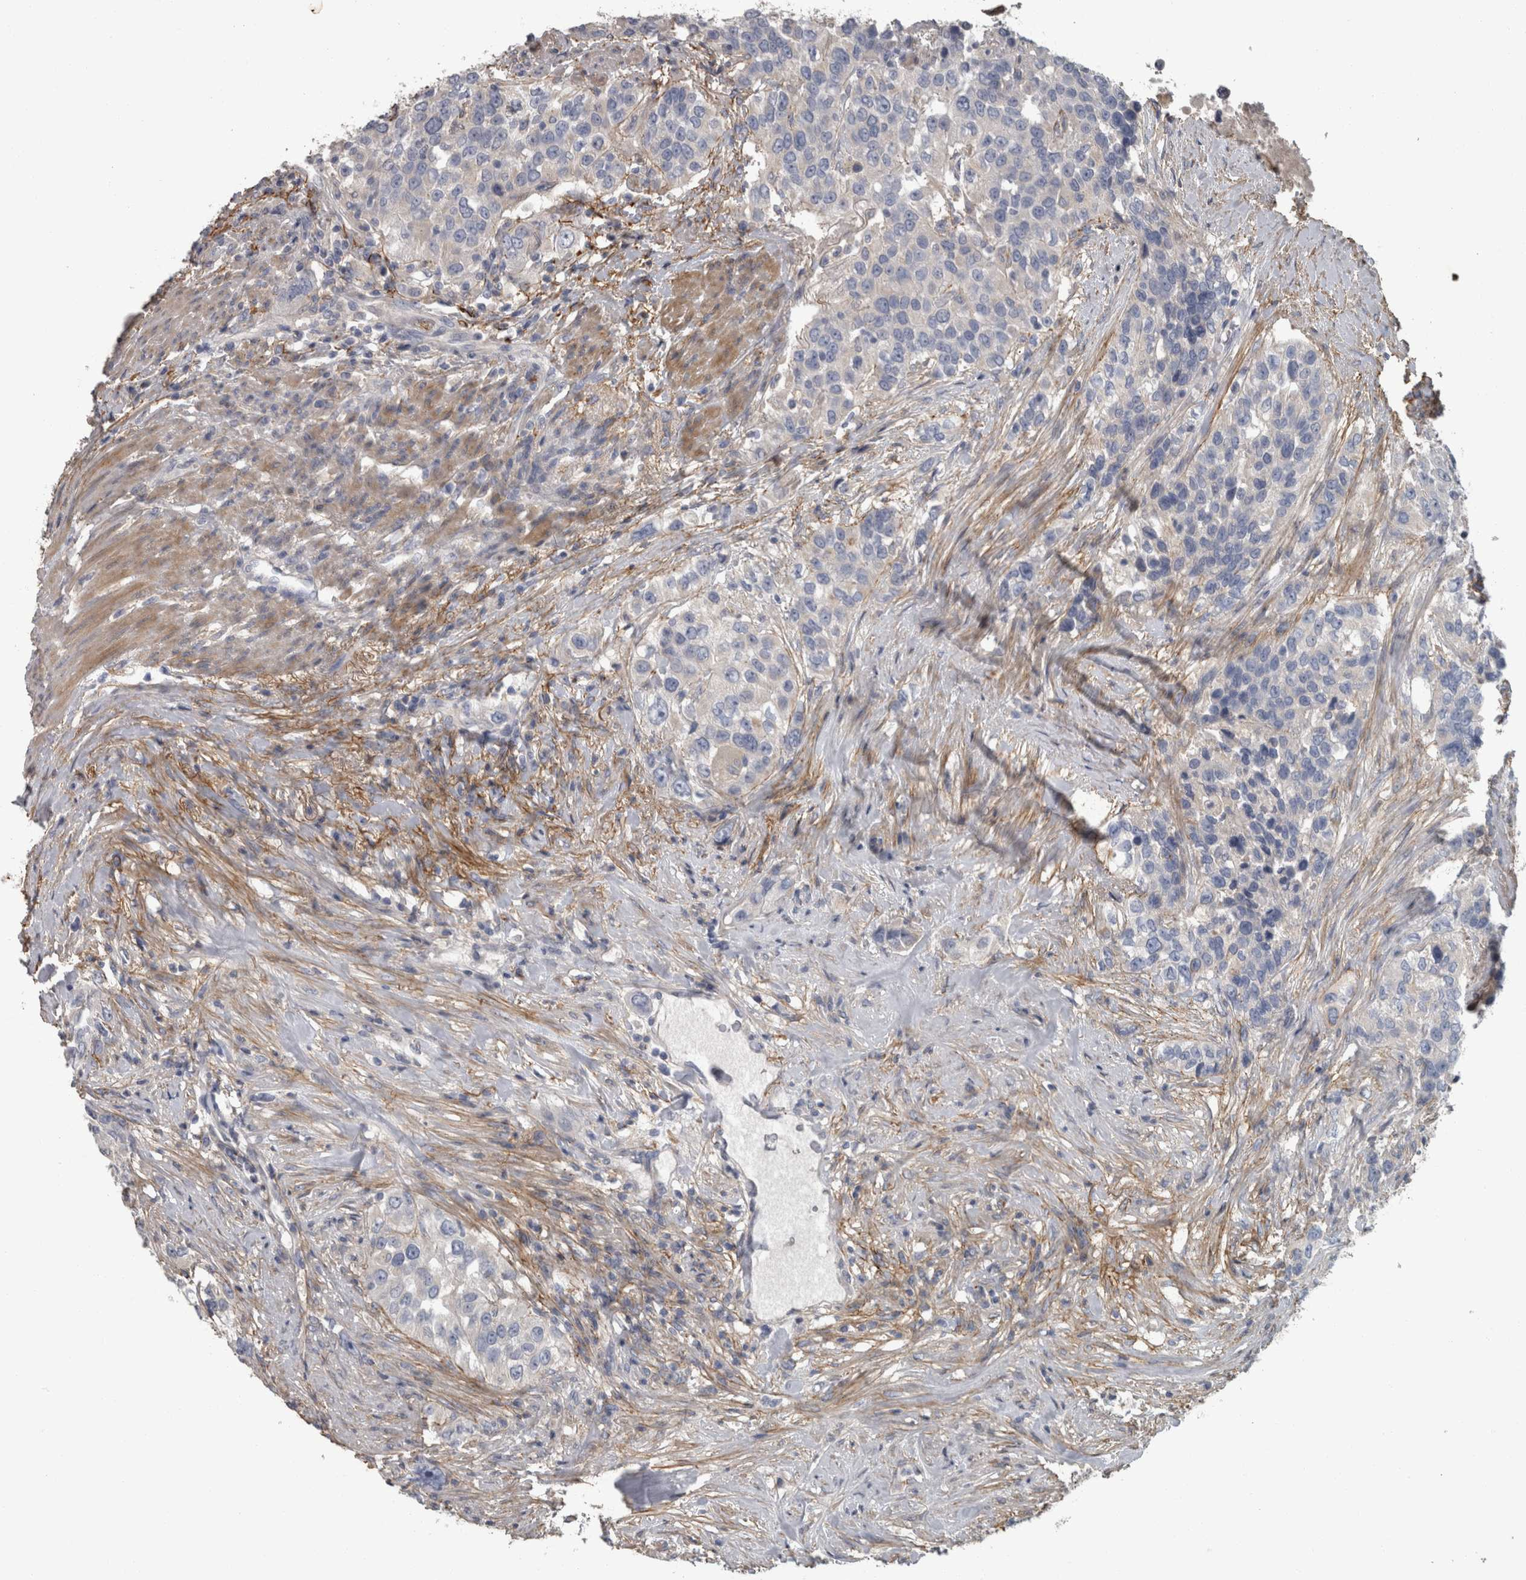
{"staining": {"intensity": "negative", "quantity": "none", "location": "none"}, "tissue": "urothelial cancer", "cell_type": "Tumor cells", "image_type": "cancer", "snomed": [{"axis": "morphology", "description": "Urothelial carcinoma, High grade"}, {"axis": "topography", "description": "Urinary bladder"}], "caption": "Tumor cells are negative for brown protein staining in high-grade urothelial carcinoma.", "gene": "EFEMP2", "patient": {"sex": "female", "age": 80}}